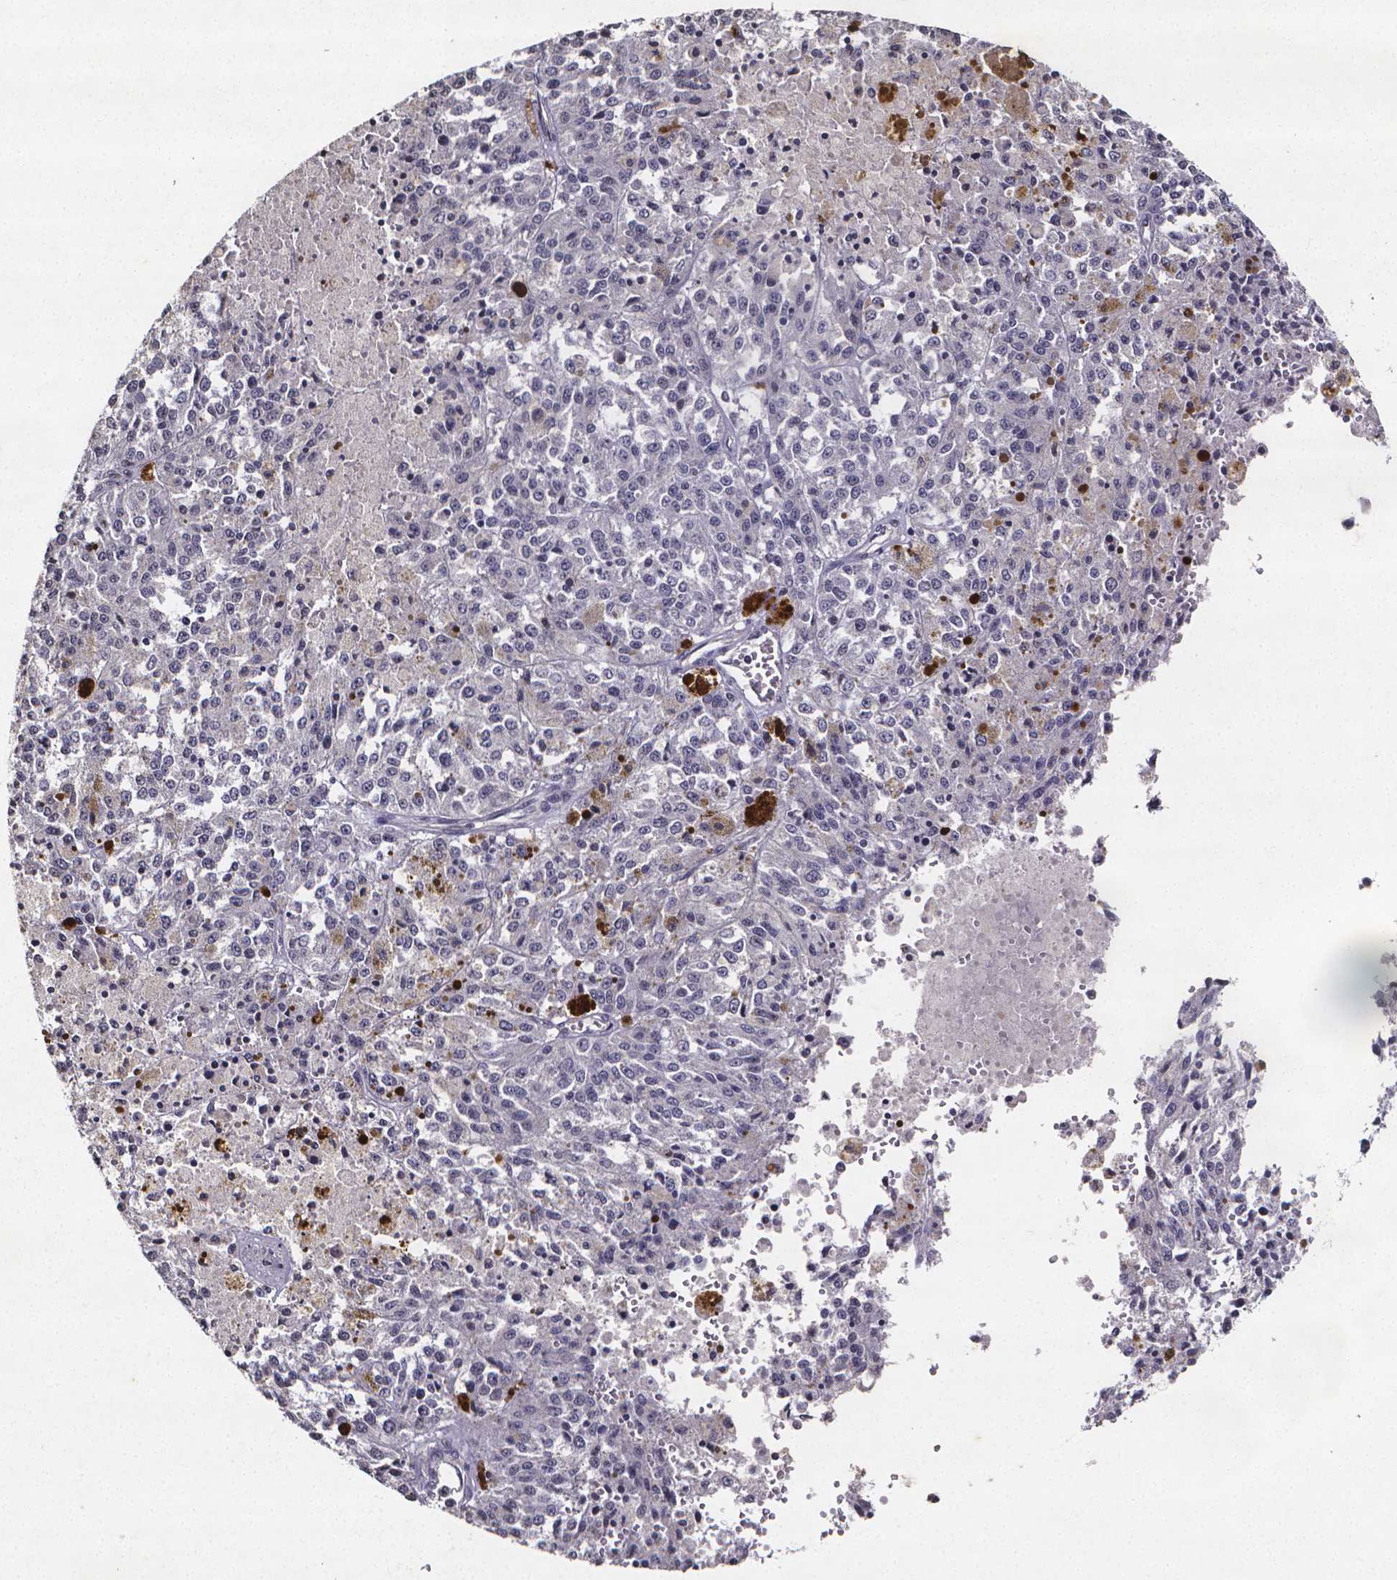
{"staining": {"intensity": "negative", "quantity": "none", "location": "none"}, "tissue": "melanoma", "cell_type": "Tumor cells", "image_type": "cancer", "snomed": [{"axis": "morphology", "description": "Malignant melanoma, Metastatic site"}, {"axis": "topography", "description": "Lymph node"}], "caption": "An IHC image of melanoma is shown. There is no staining in tumor cells of melanoma. (DAB IHC with hematoxylin counter stain).", "gene": "TP73", "patient": {"sex": "female", "age": 64}}